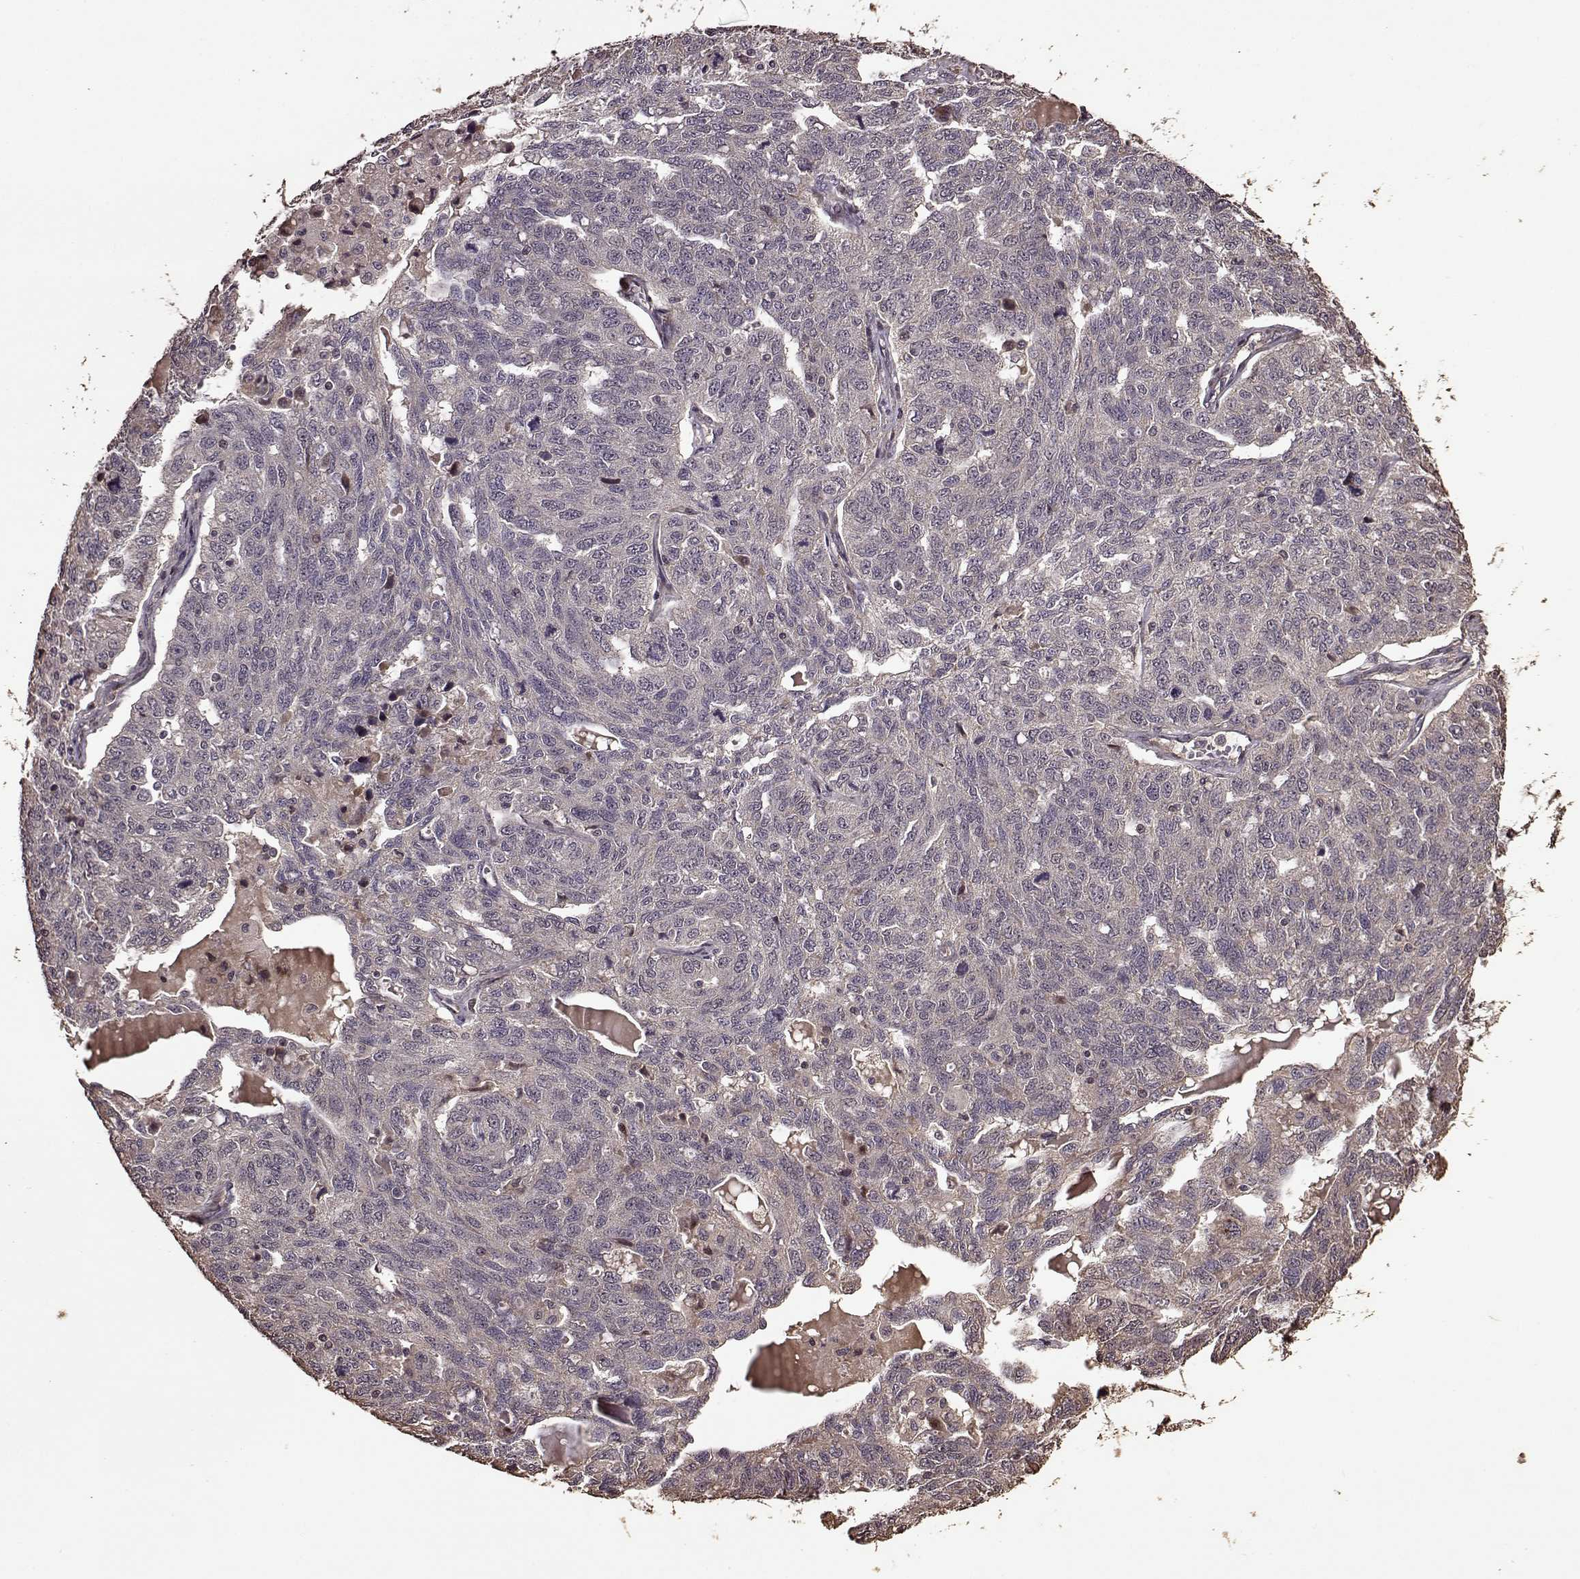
{"staining": {"intensity": "negative", "quantity": "none", "location": "none"}, "tissue": "ovarian cancer", "cell_type": "Tumor cells", "image_type": "cancer", "snomed": [{"axis": "morphology", "description": "Cystadenocarcinoma, serous, NOS"}, {"axis": "topography", "description": "Ovary"}], "caption": "Tumor cells show no significant protein staining in serous cystadenocarcinoma (ovarian).", "gene": "FBXW11", "patient": {"sex": "female", "age": 71}}